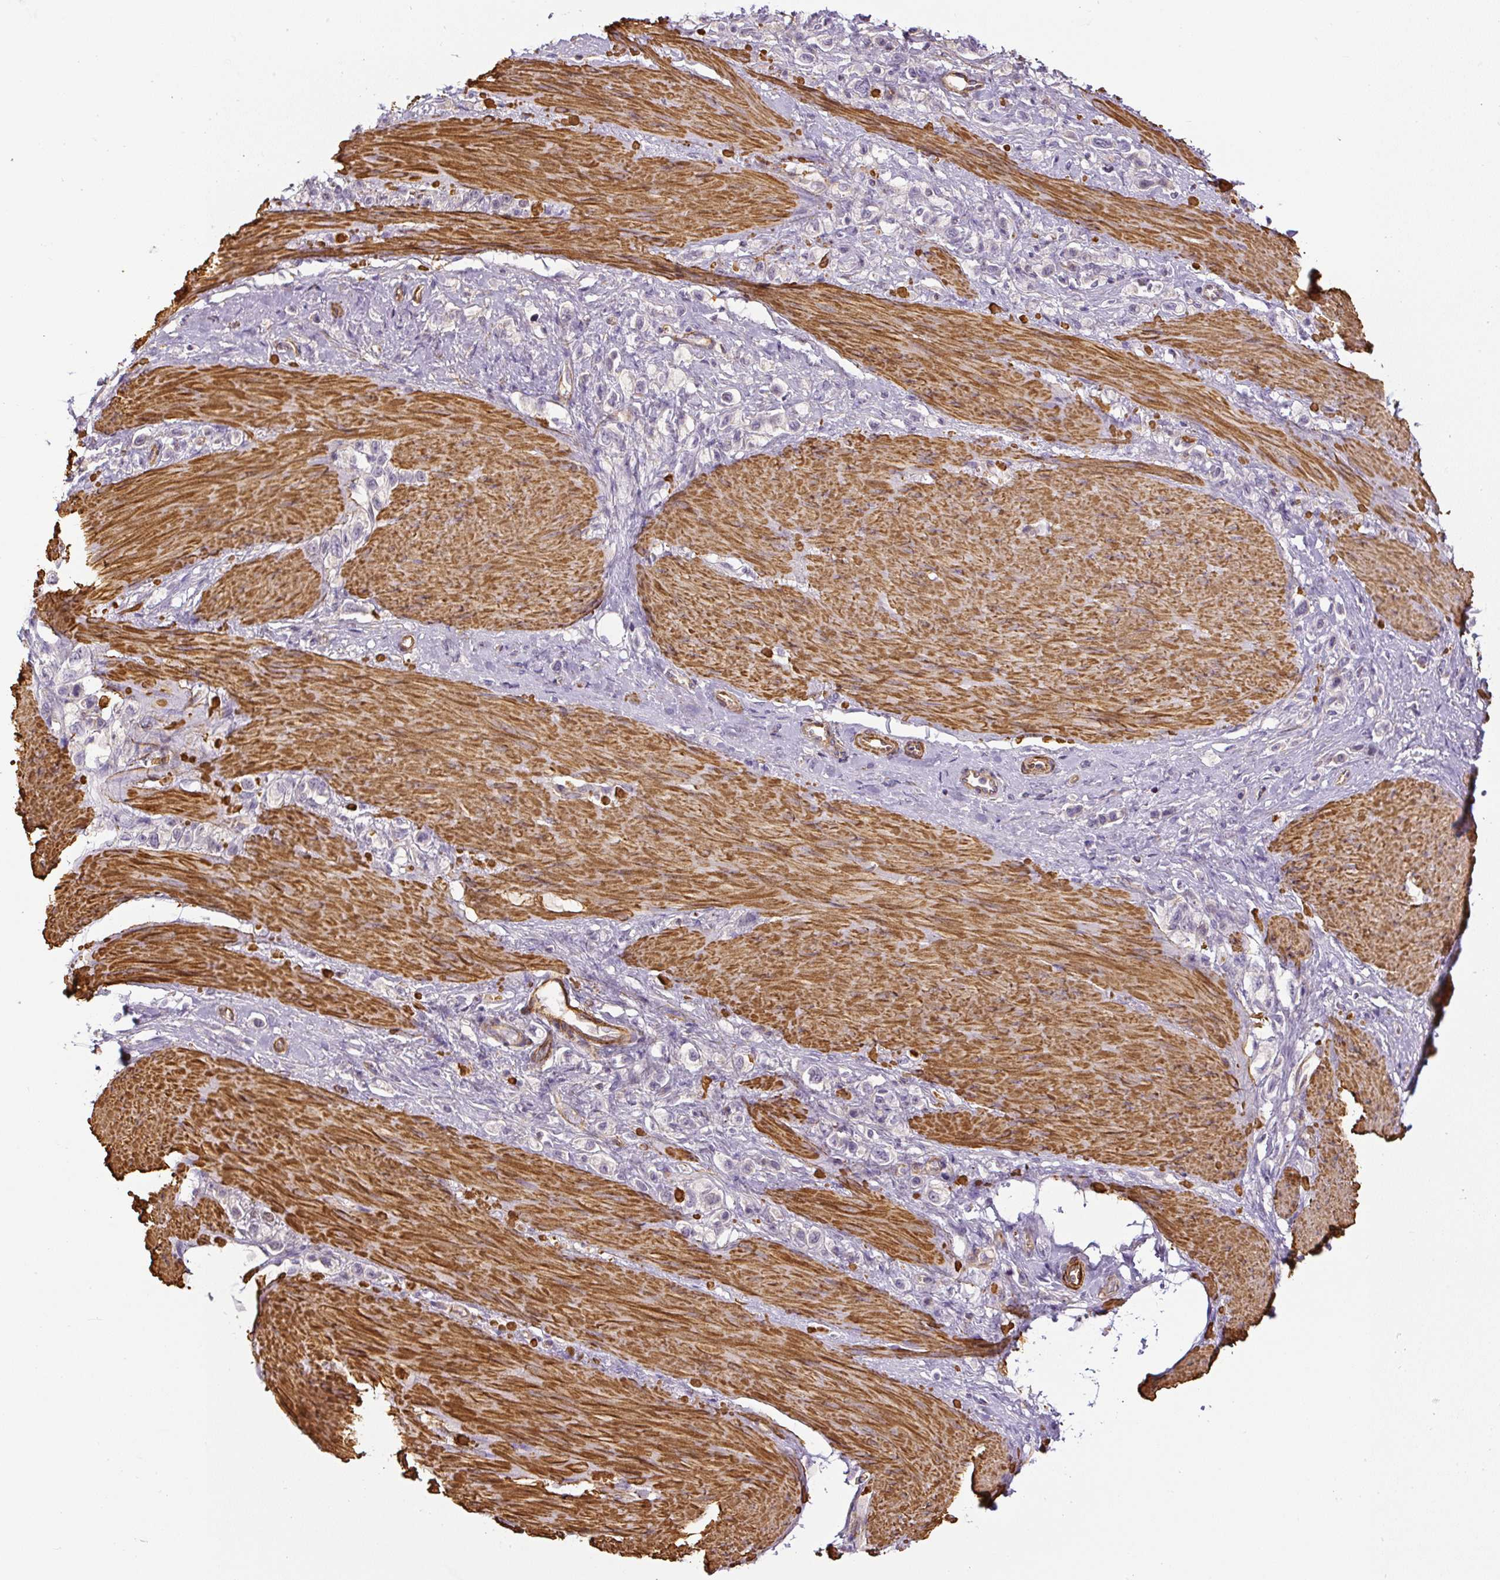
{"staining": {"intensity": "negative", "quantity": "none", "location": "none"}, "tissue": "stomach cancer", "cell_type": "Tumor cells", "image_type": "cancer", "snomed": [{"axis": "morphology", "description": "Adenocarcinoma, NOS"}, {"axis": "topography", "description": "Stomach"}], "caption": "Stomach adenocarcinoma stained for a protein using immunohistochemistry (IHC) demonstrates no positivity tumor cells.", "gene": "MYL12A", "patient": {"sex": "female", "age": 65}}